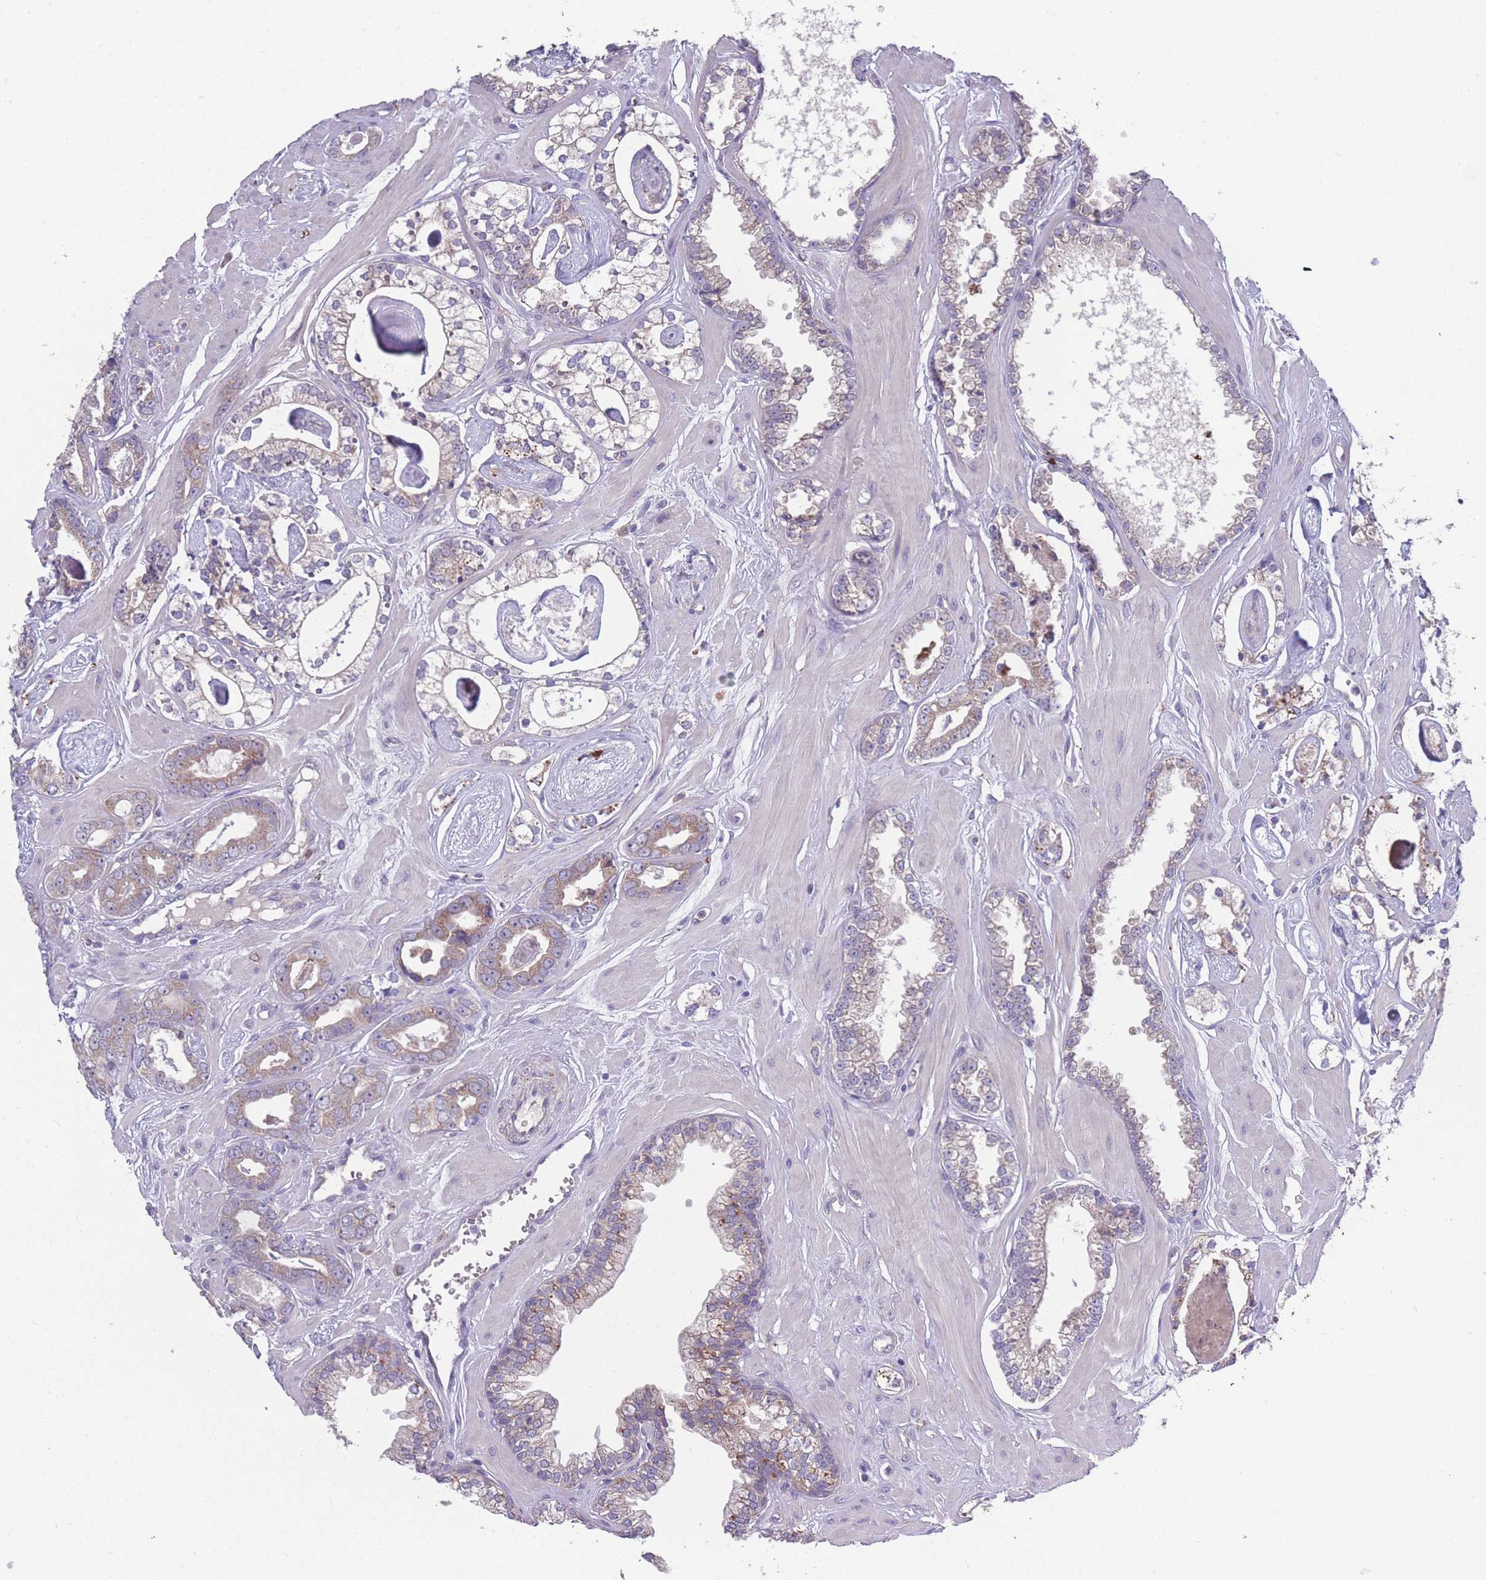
{"staining": {"intensity": "moderate", "quantity": "<25%", "location": "cytoplasmic/membranous"}, "tissue": "prostate cancer", "cell_type": "Tumor cells", "image_type": "cancer", "snomed": [{"axis": "morphology", "description": "Adenocarcinoma, Low grade"}, {"axis": "topography", "description": "Prostate"}], "caption": "Immunohistochemical staining of human prostate cancer (low-grade adenocarcinoma) exhibits moderate cytoplasmic/membranous protein positivity in approximately <25% of tumor cells.", "gene": "STIM2", "patient": {"sex": "male", "age": 60}}